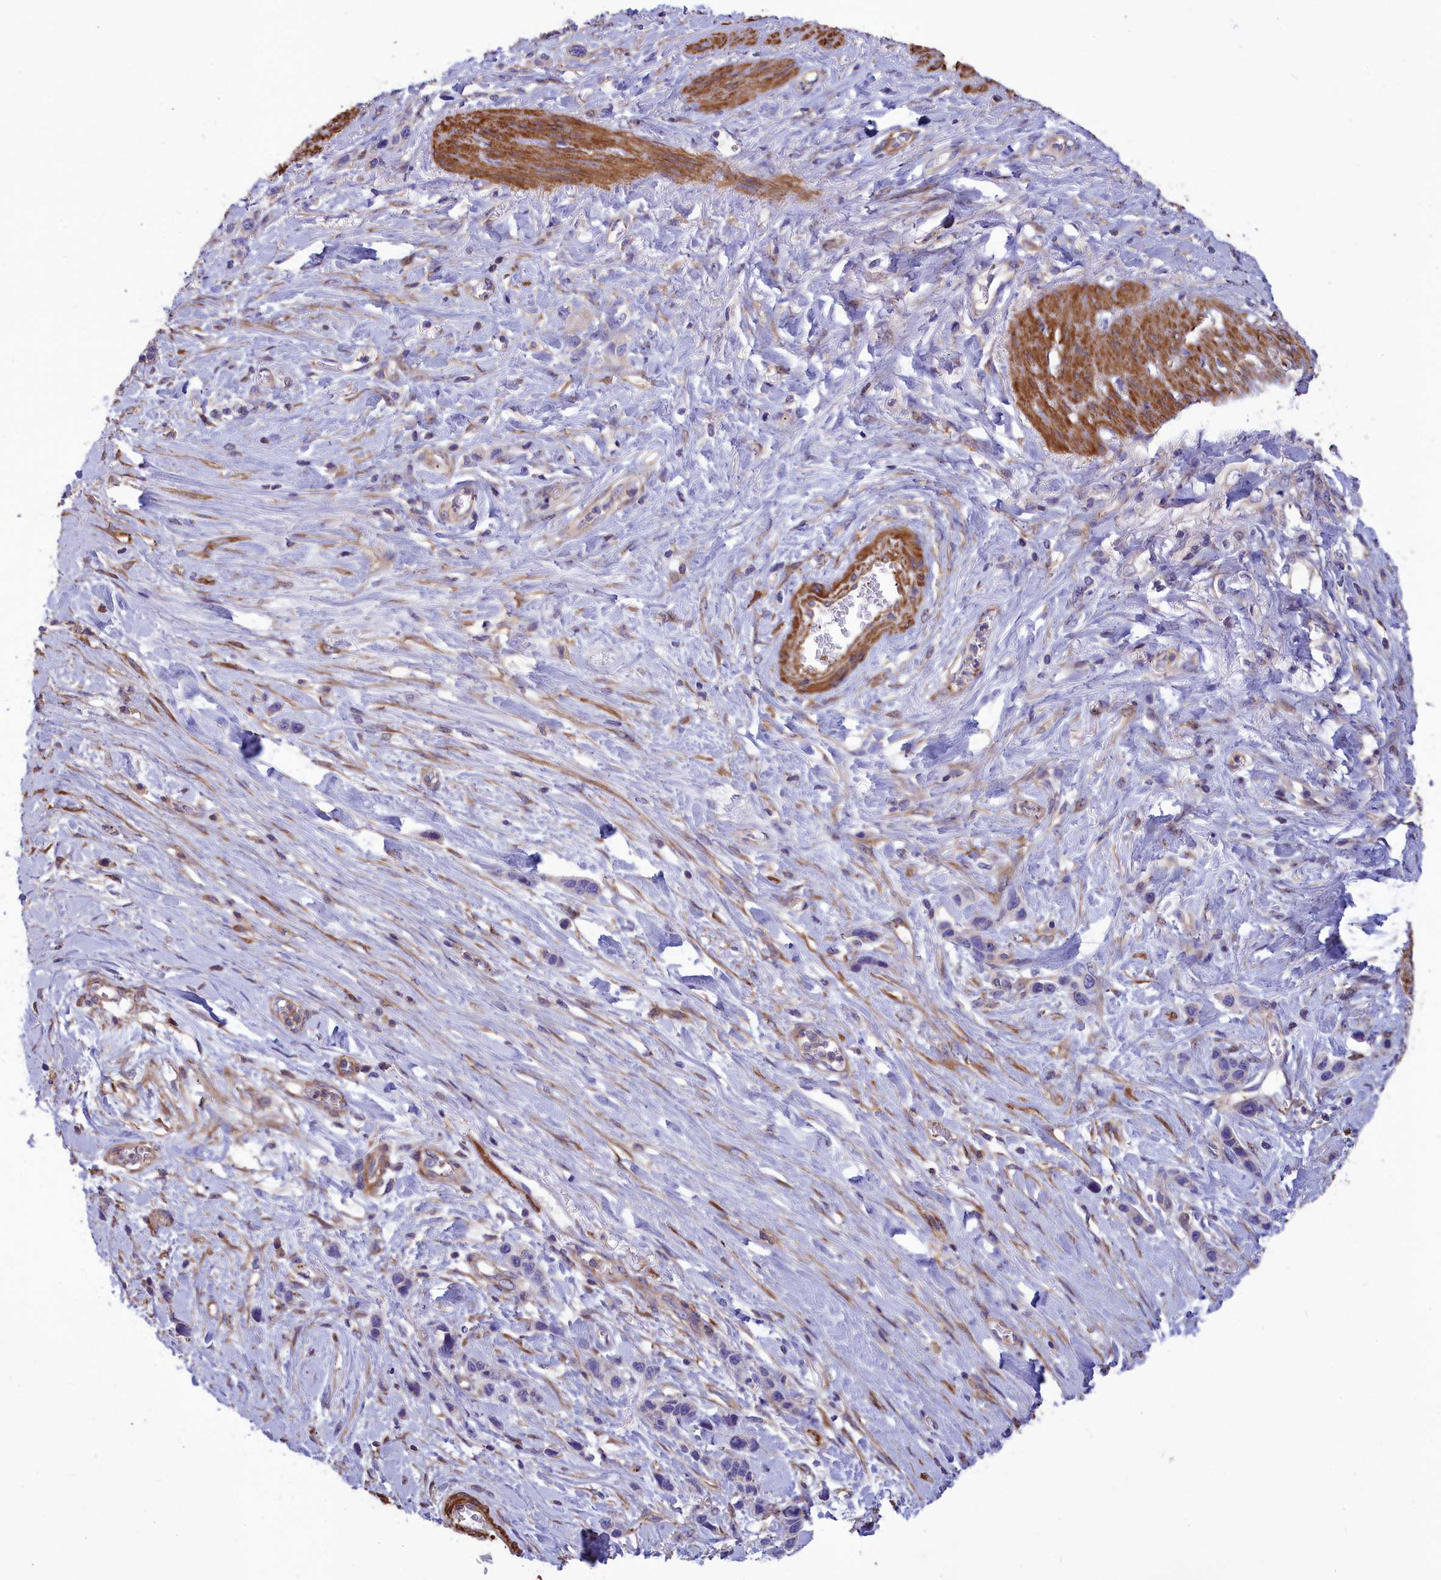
{"staining": {"intensity": "negative", "quantity": "none", "location": "none"}, "tissue": "stomach cancer", "cell_type": "Tumor cells", "image_type": "cancer", "snomed": [{"axis": "morphology", "description": "Adenocarcinoma, NOS"}, {"axis": "morphology", "description": "Adenocarcinoma, High grade"}, {"axis": "topography", "description": "Stomach, upper"}, {"axis": "topography", "description": "Stomach, lower"}], "caption": "This photomicrograph is of stomach cancer stained with IHC to label a protein in brown with the nuclei are counter-stained blue. There is no staining in tumor cells.", "gene": "AMDHD2", "patient": {"sex": "female", "age": 65}}